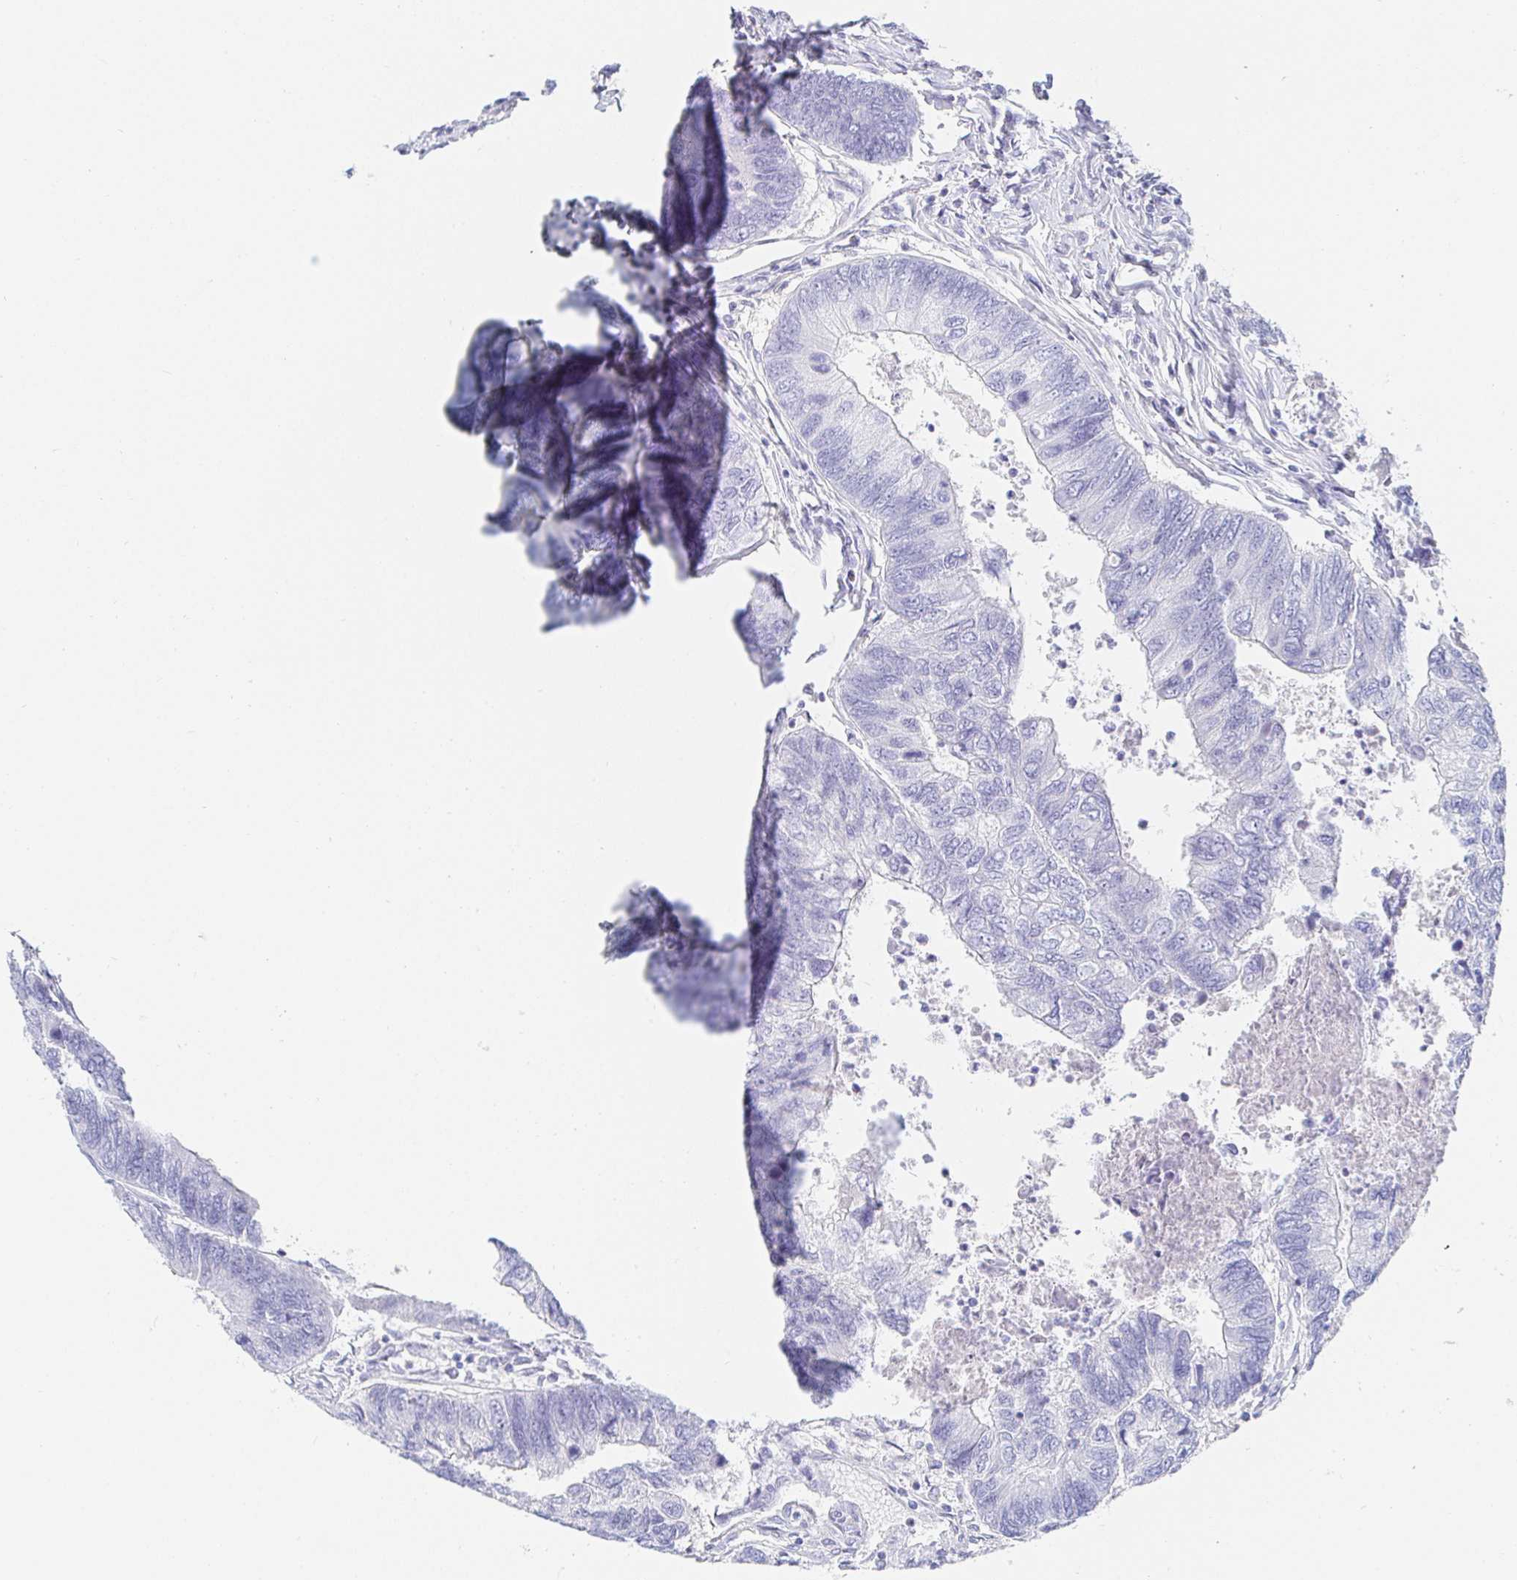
{"staining": {"intensity": "negative", "quantity": "none", "location": "none"}, "tissue": "colorectal cancer", "cell_type": "Tumor cells", "image_type": "cancer", "snomed": [{"axis": "morphology", "description": "Adenocarcinoma, NOS"}, {"axis": "topography", "description": "Colon"}], "caption": "Immunohistochemistry image of human colorectal cancer stained for a protein (brown), which shows no expression in tumor cells.", "gene": "PDE6B", "patient": {"sex": "female", "age": 67}}